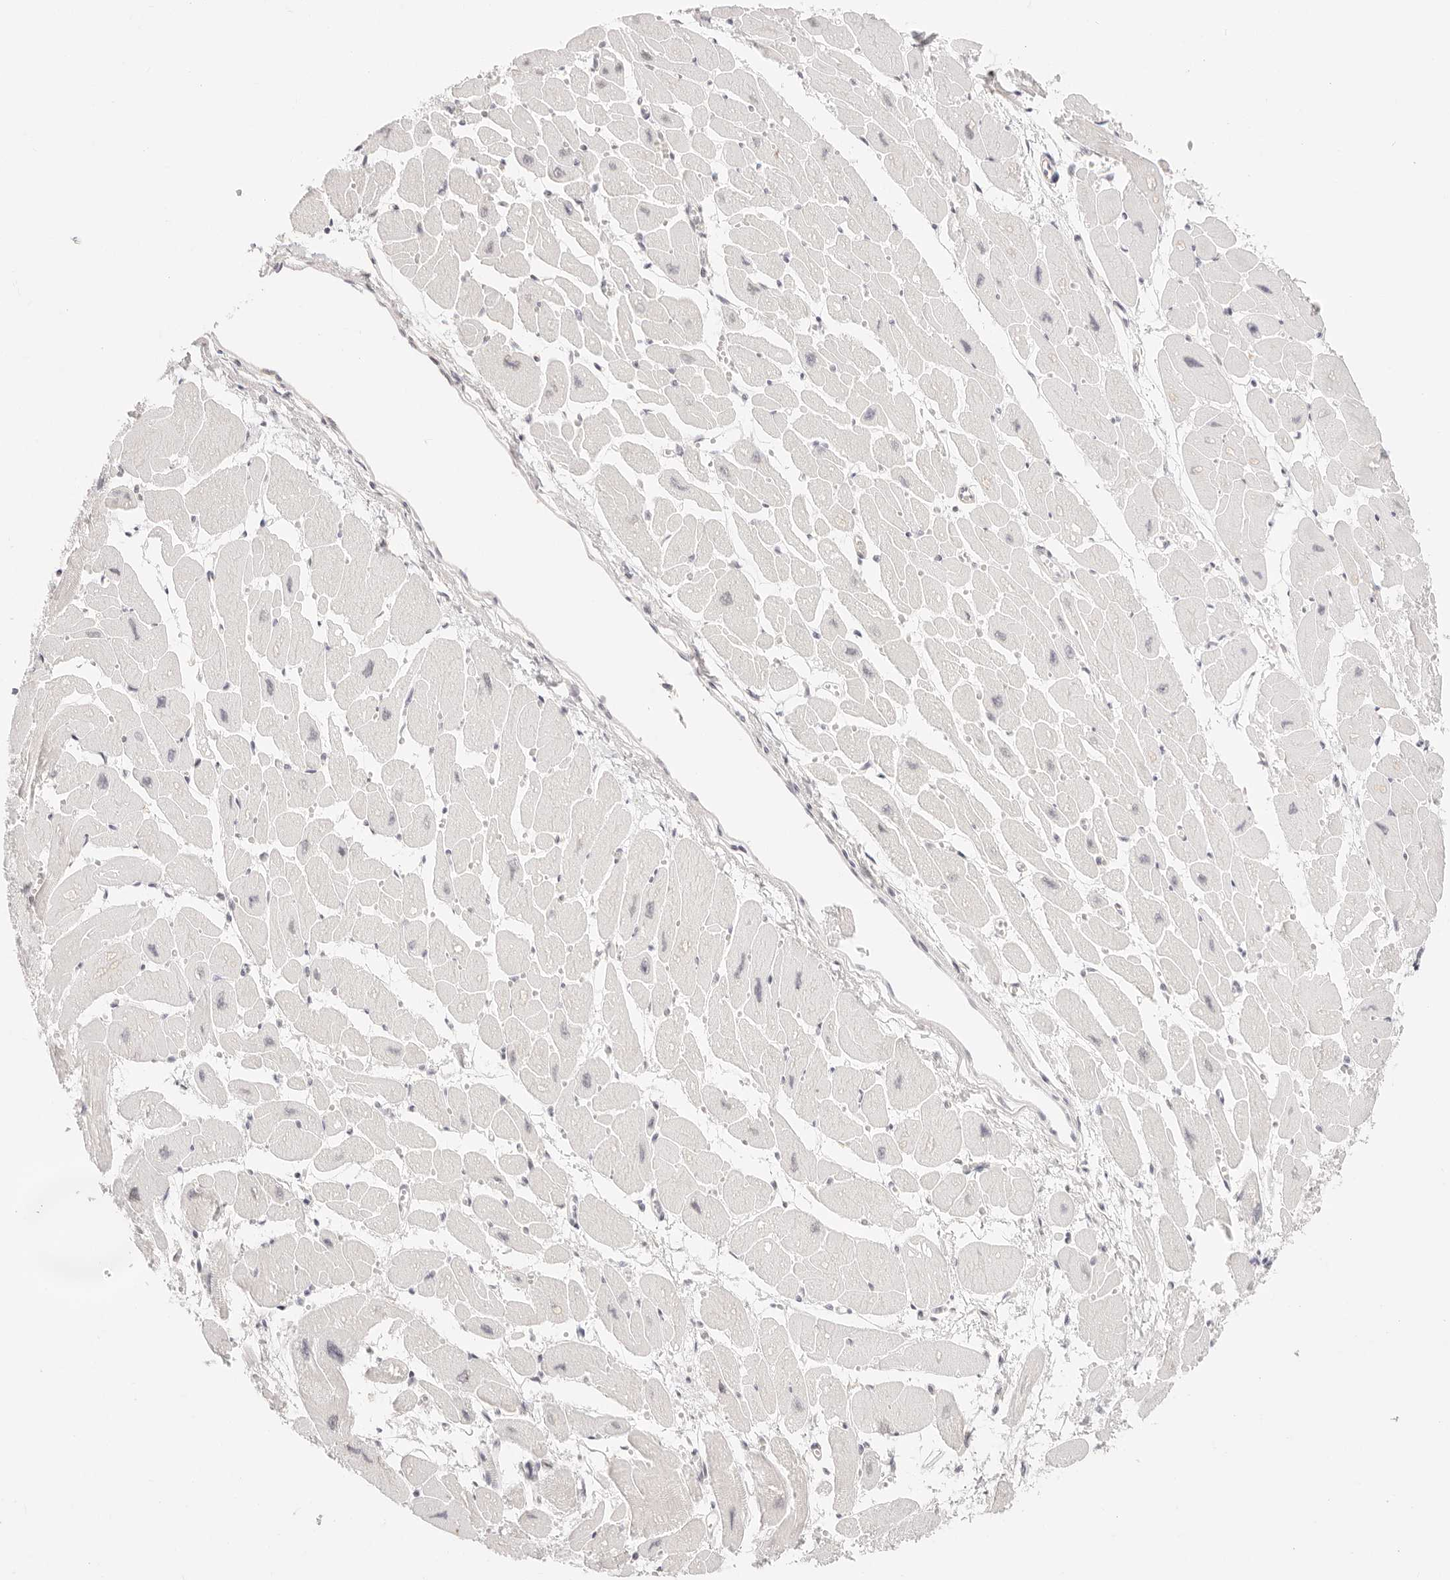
{"staining": {"intensity": "moderate", "quantity": "<25%", "location": "nuclear"}, "tissue": "heart muscle", "cell_type": "Cardiomyocytes", "image_type": "normal", "snomed": [{"axis": "morphology", "description": "Normal tissue, NOS"}, {"axis": "topography", "description": "Heart"}], "caption": "There is low levels of moderate nuclear positivity in cardiomyocytes of normal heart muscle, as demonstrated by immunohistochemical staining (brown color).", "gene": "ZC3H11A", "patient": {"sex": "female", "age": 54}}